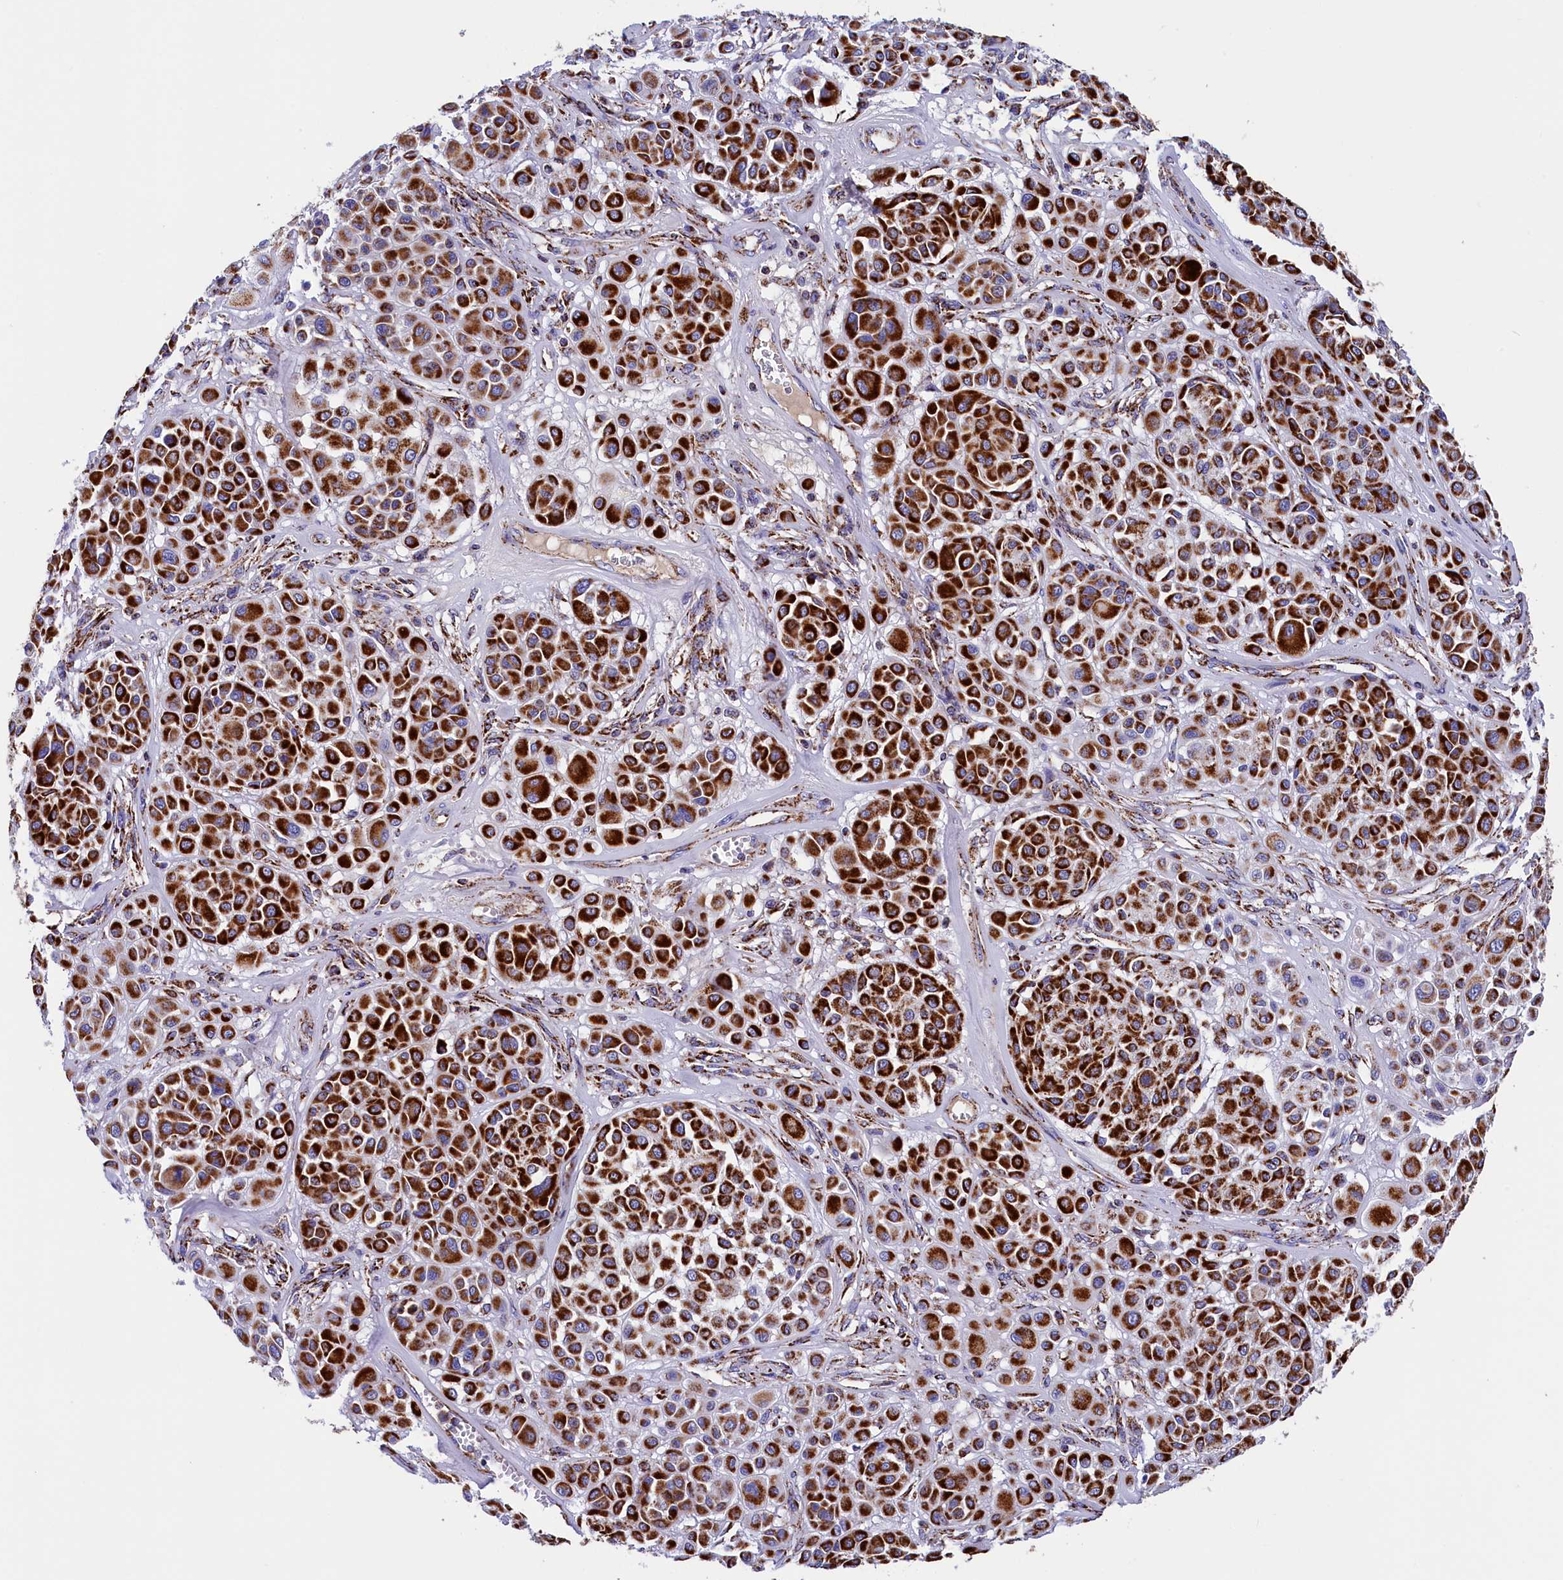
{"staining": {"intensity": "strong", "quantity": ">75%", "location": "cytoplasmic/membranous"}, "tissue": "melanoma", "cell_type": "Tumor cells", "image_type": "cancer", "snomed": [{"axis": "morphology", "description": "Malignant melanoma, Metastatic site"}, {"axis": "topography", "description": "Soft tissue"}], "caption": "There is high levels of strong cytoplasmic/membranous positivity in tumor cells of melanoma, as demonstrated by immunohistochemical staining (brown color).", "gene": "SLC39A3", "patient": {"sex": "male", "age": 41}}